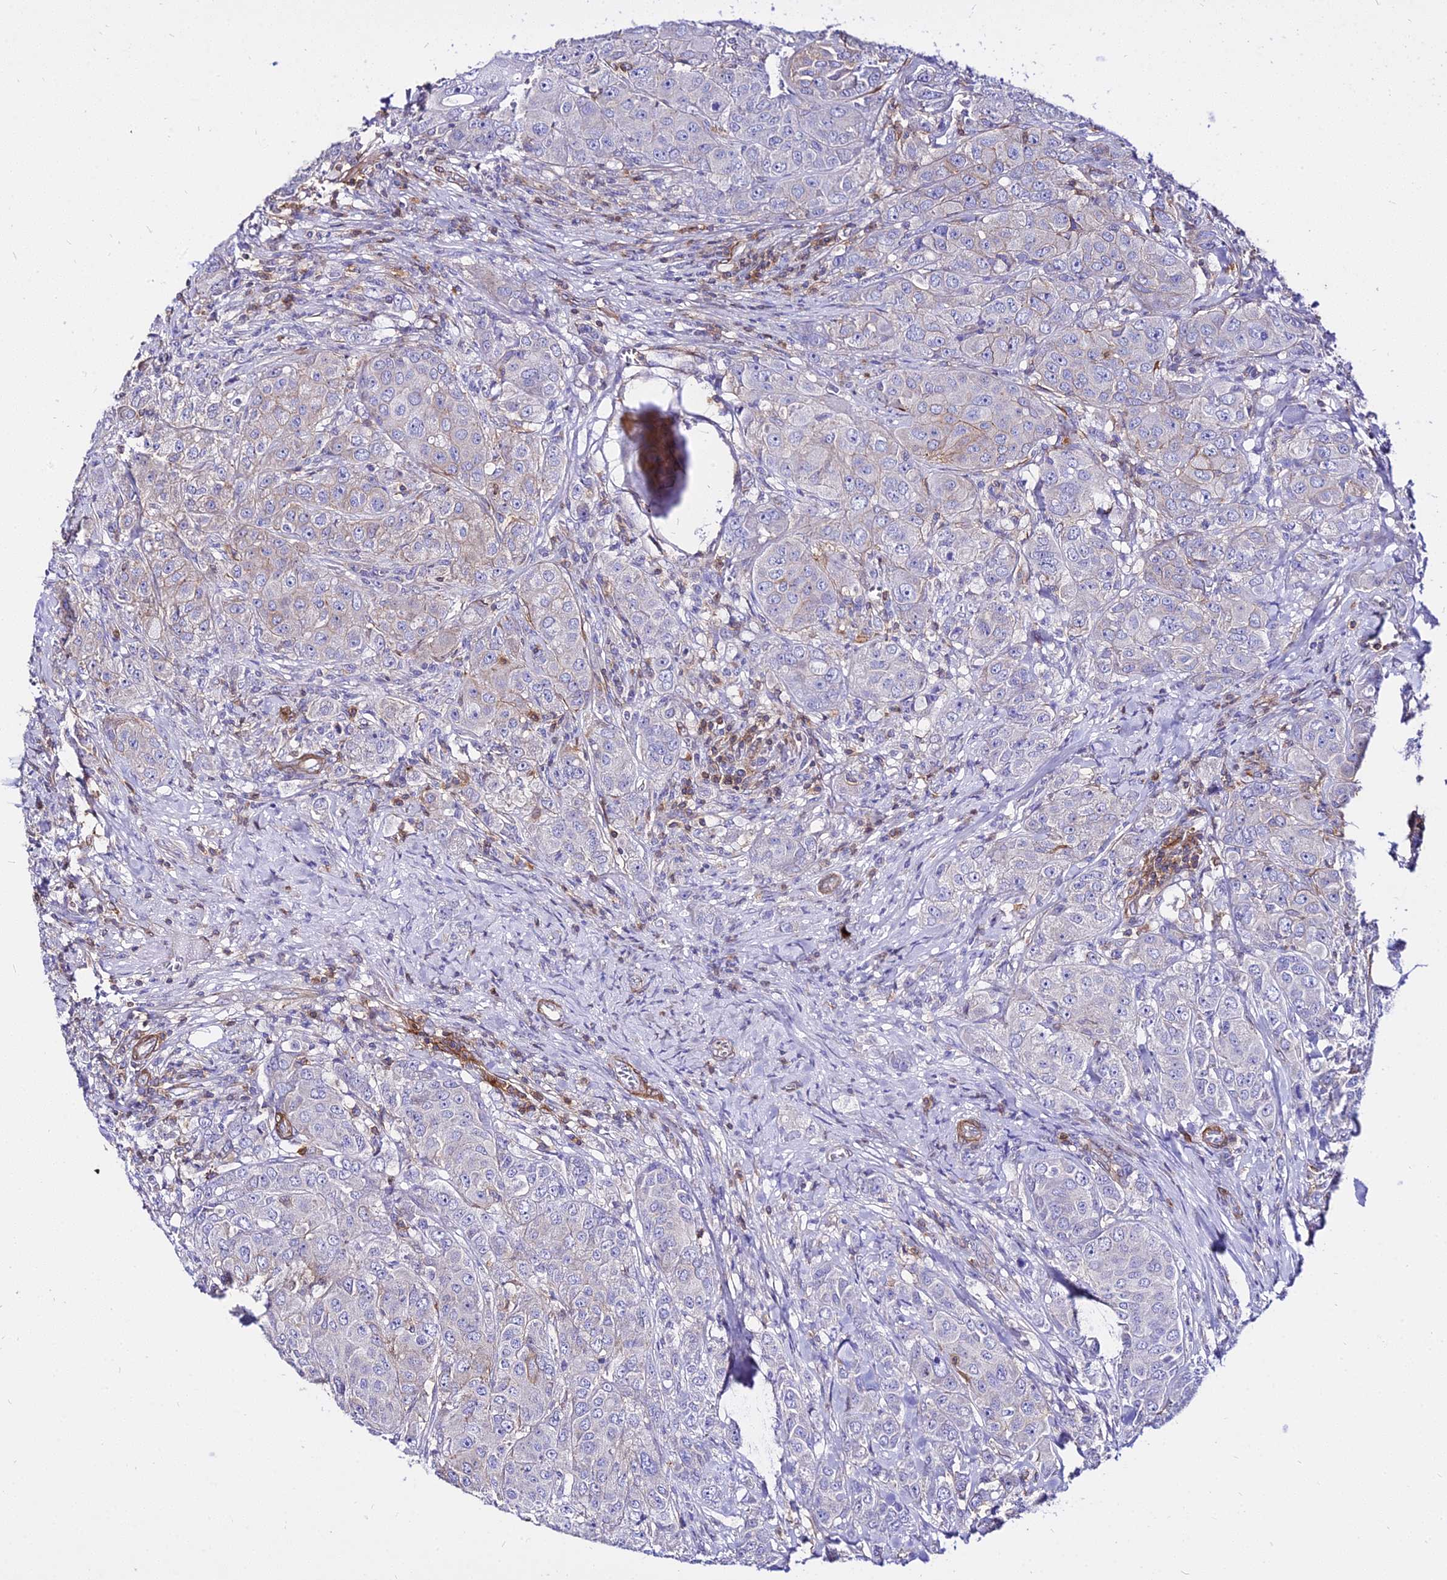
{"staining": {"intensity": "negative", "quantity": "none", "location": "none"}, "tissue": "breast cancer", "cell_type": "Tumor cells", "image_type": "cancer", "snomed": [{"axis": "morphology", "description": "Duct carcinoma"}, {"axis": "topography", "description": "Breast"}], "caption": "A high-resolution micrograph shows immunohistochemistry (IHC) staining of breast intraductal carcinoma, which reveals no significant expression in tumor cells.", "gene": "CSRP1", "patient": {"sex": "female", "age": 43}}